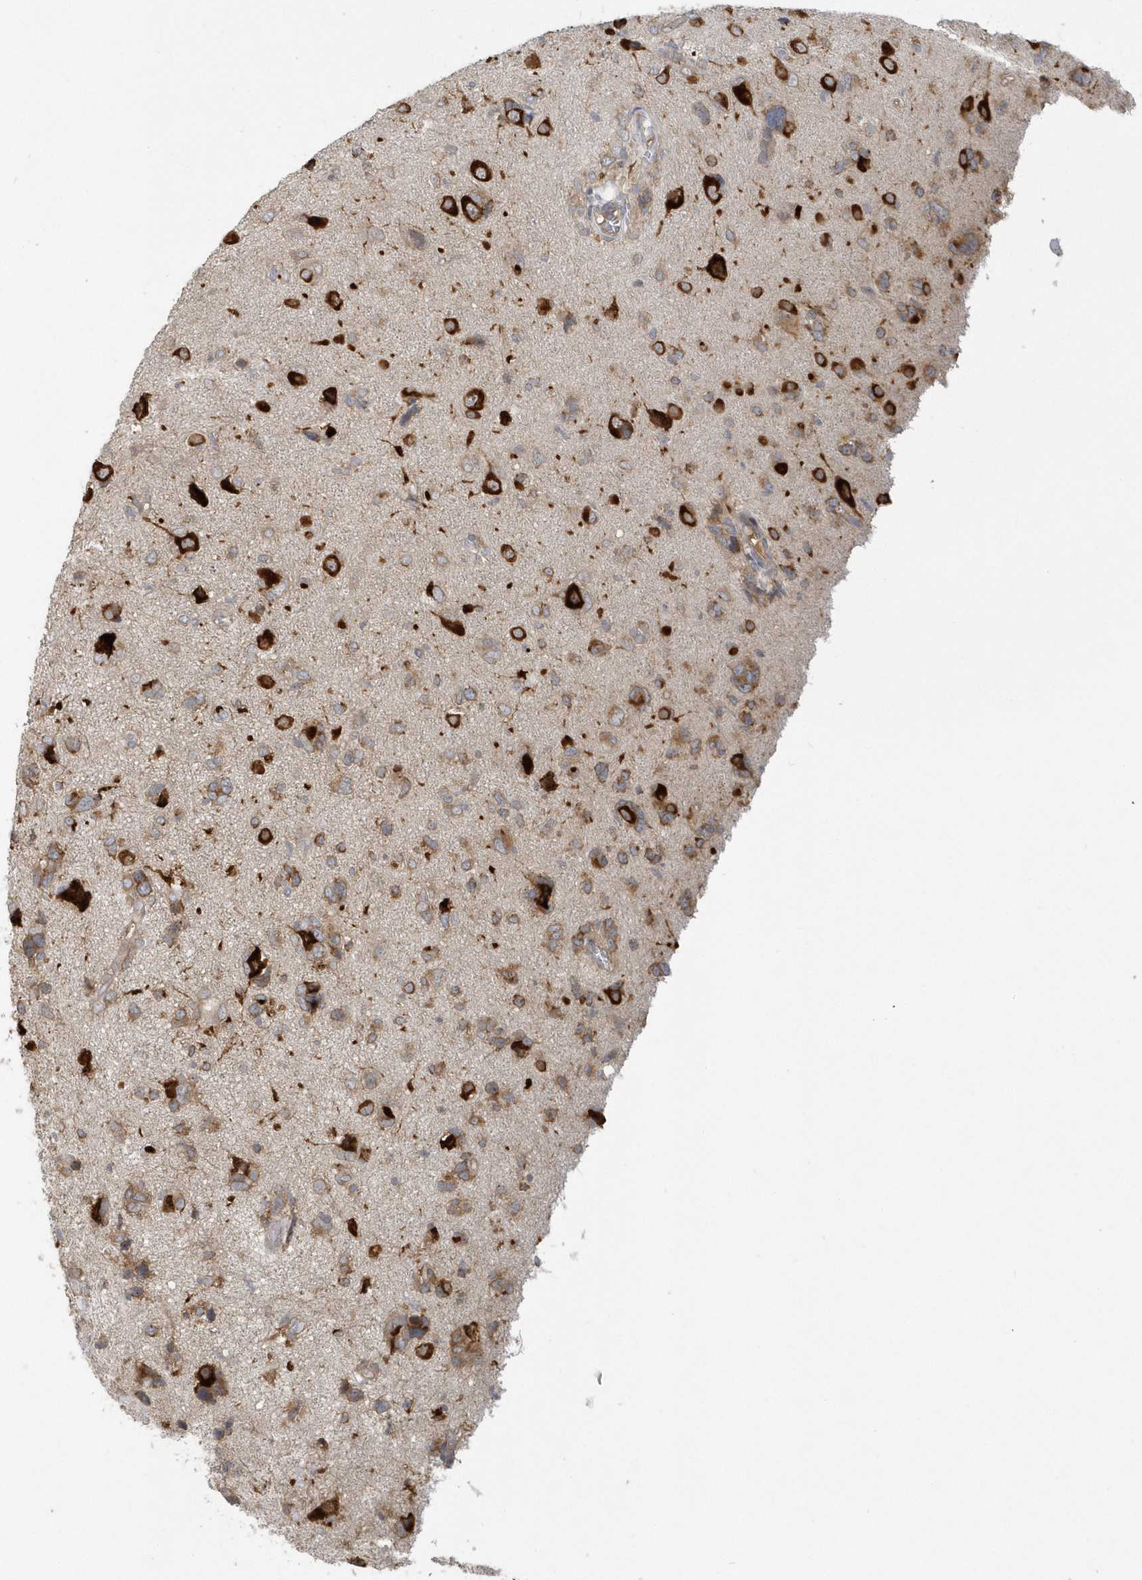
{"staining": {"intensity": "moderate", "quantity": "25%-75%", "location": "cytoplasmic/membranous"}, "tissue": "glioma", "cell_type": "Tumor cells", "image_type": "cancer", "snomed": [{"axis": "morphology", "description": "Glioma, malignant, High grade"}, {"axis": "topography", "description": "Brain"}], "caption": "A micrograph showing moderate cytoplasmic/membranous positivity in approximately 25%-75% of tumor cells in glioma, as visualized by brown immunohistochemical staining.", "gene": "STIM2", "patient": {"sex": "female", "age": 59}}